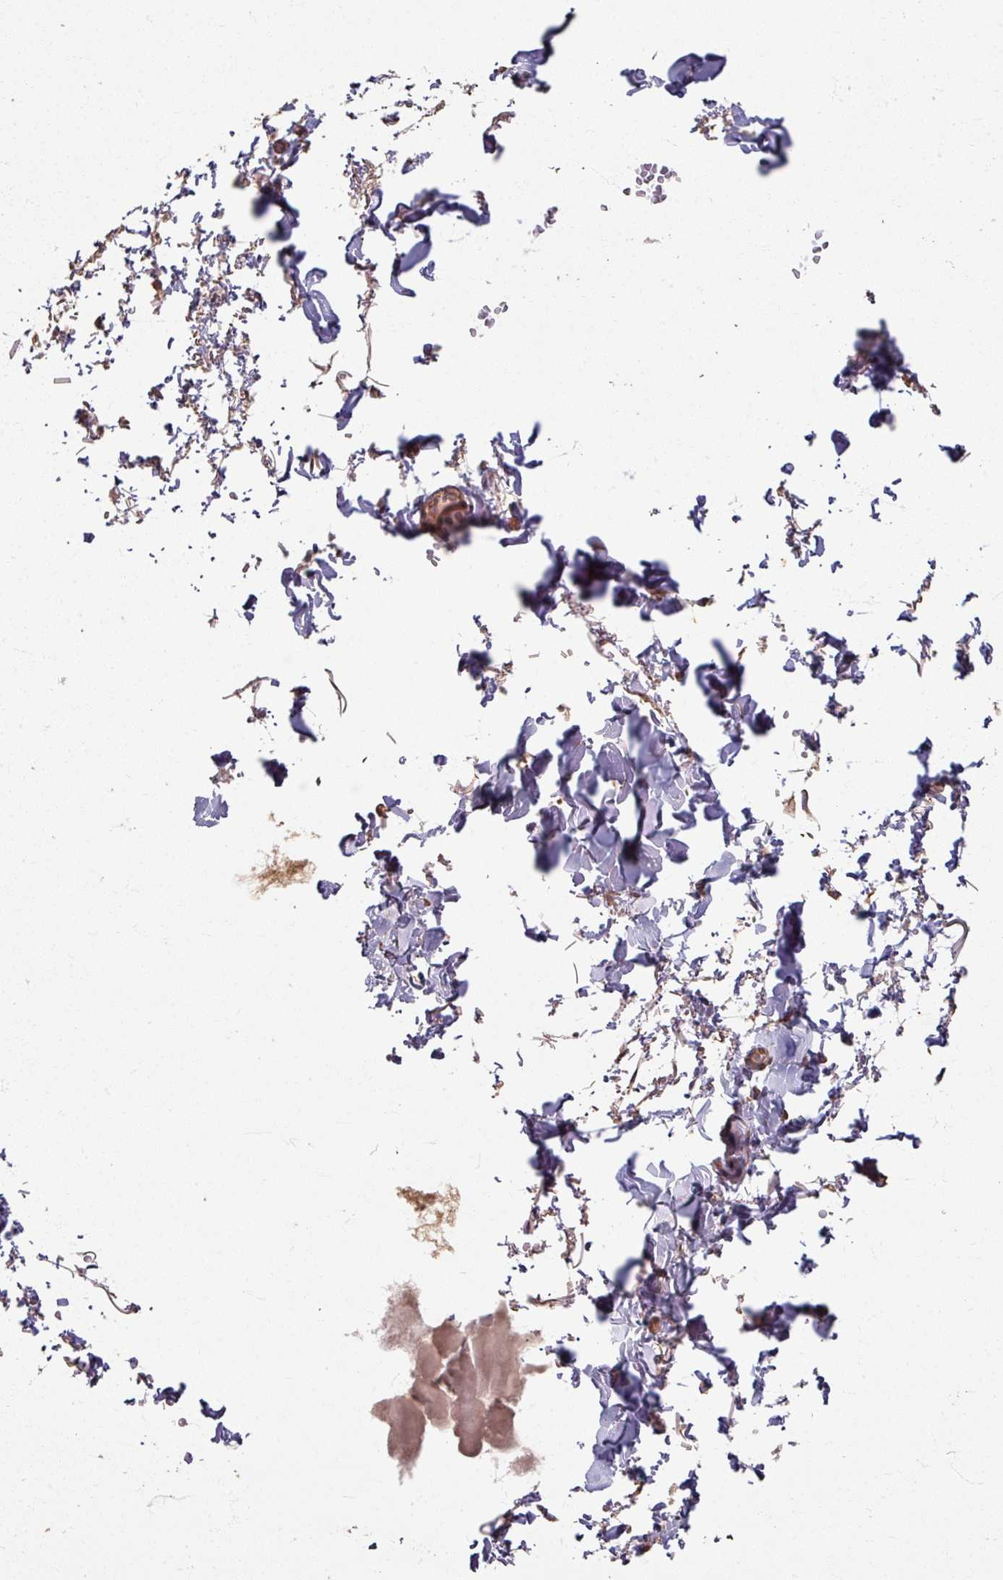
{"staining": {"intensity": "negative", "quantity": "none", "location": "none"}, "tissue": "adipose tissue", "cell_type": "Adipocytes", "image_type": "normal", "snomed": [{"axis": "morphology", "description": "Normal tissue, NOS"}, {"axis": "topography", "description": "Vulva"}, {"axis": "topography", "description": "Vagina"}, {"axis": "topography", "description": "Peripheral nerve tissue"}], "caption": "Immunohistochemical staining of unremarkable human adipose tissue exhibits no significant expression in adipocytes. (DAB (3,3'-diaminobenzidine) immunohistochemistry, high magnification).", "gene": "CCDC68", "patient": {"sex": "female", "age": 66}}